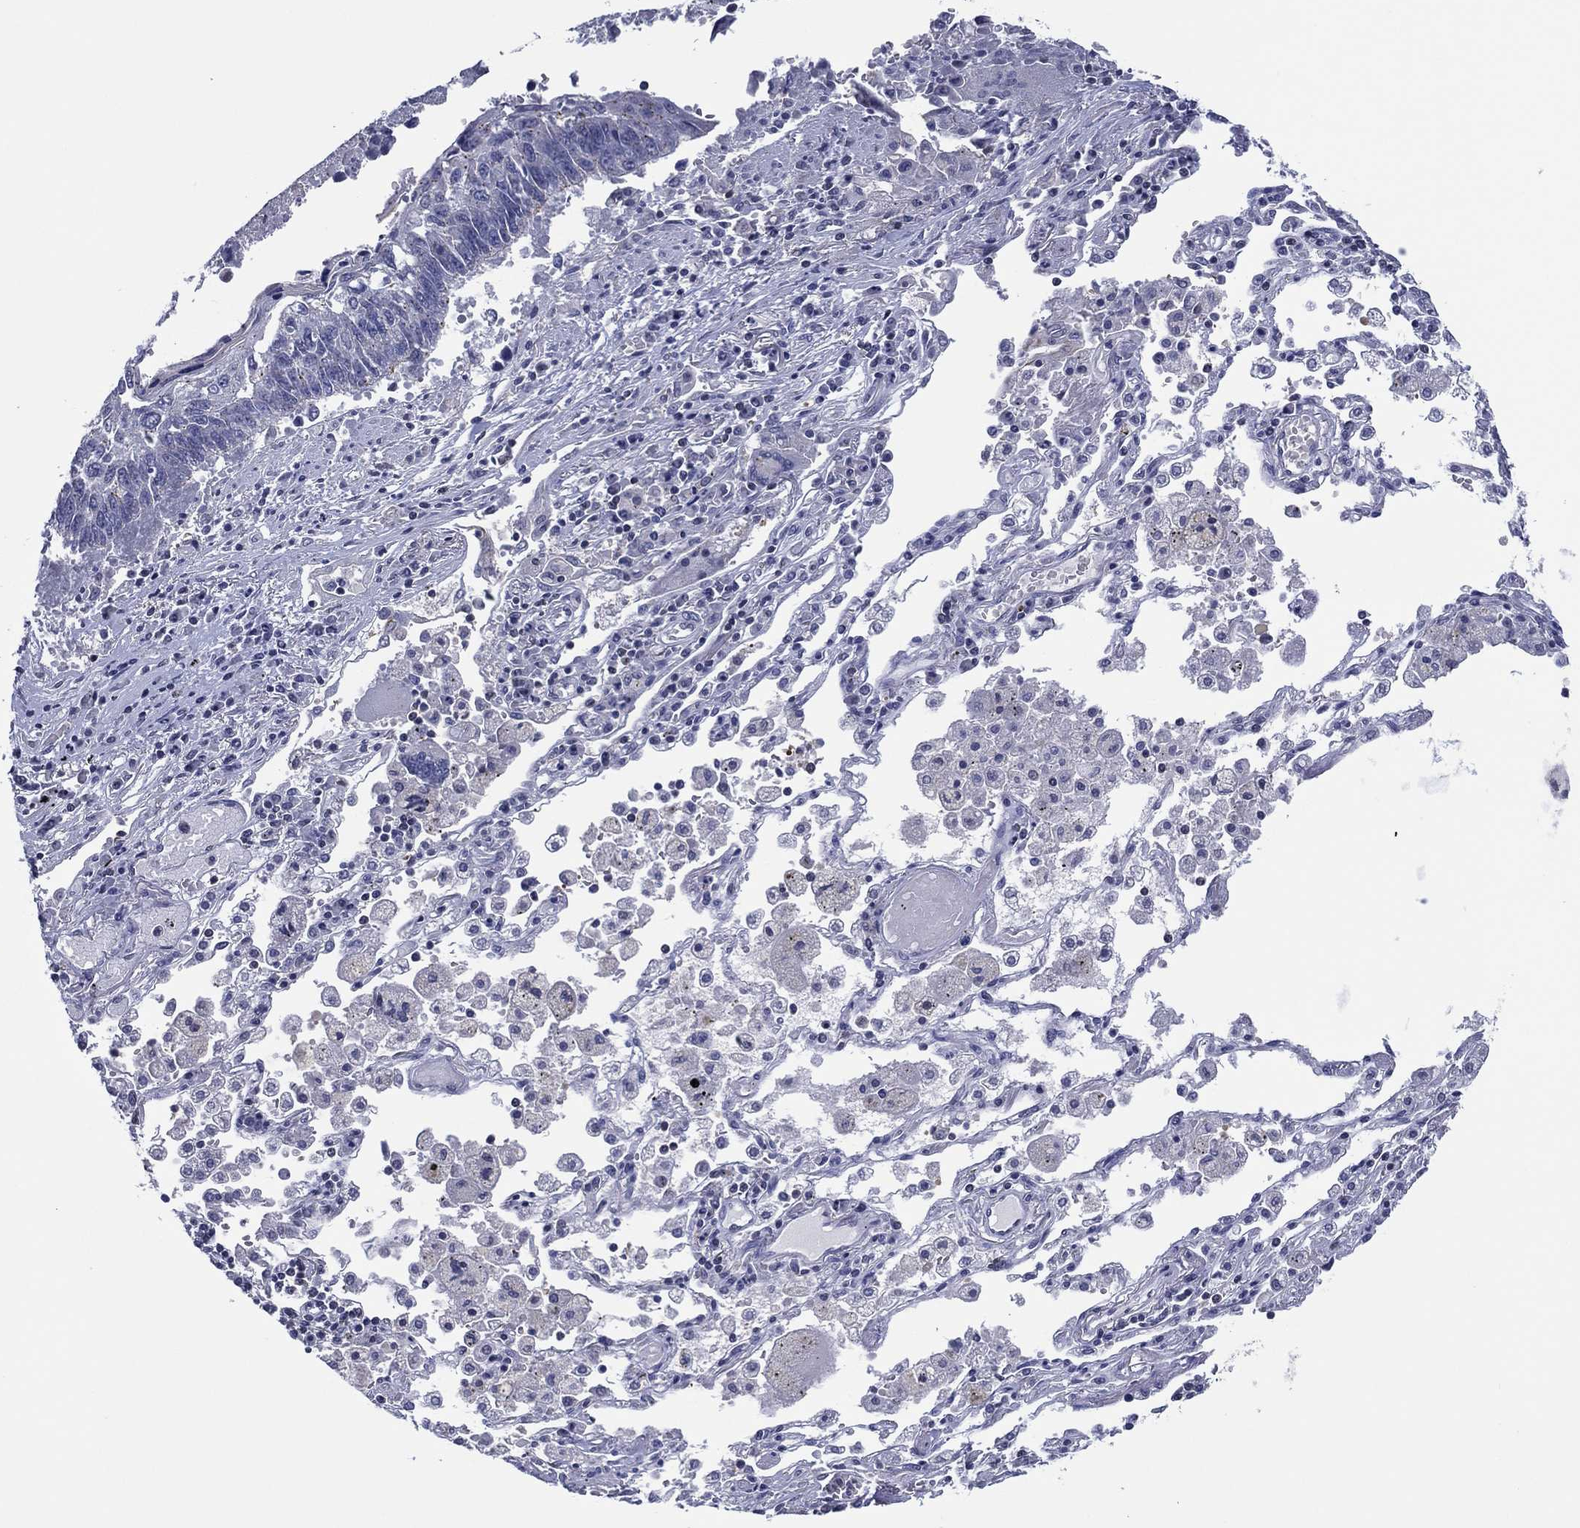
{"staining": {"intensity": "negative", "quantity": "none", "location": "none"}, "tissue": "lung cancer", "cell_type": "Tumor cells", "image_type": "cancer", "snomed": [{"axis": "morphology", "description": "Squamous cell carcinoma, NOS"}, {"axis": "topography", "description": "Lung"}], "caption": "An image of human lung cancer (squamous cell carcinoma) is negative for staining in tumor cells.", "gene": "TRIM31", "patient": {"sex": "male", "age": 73}}